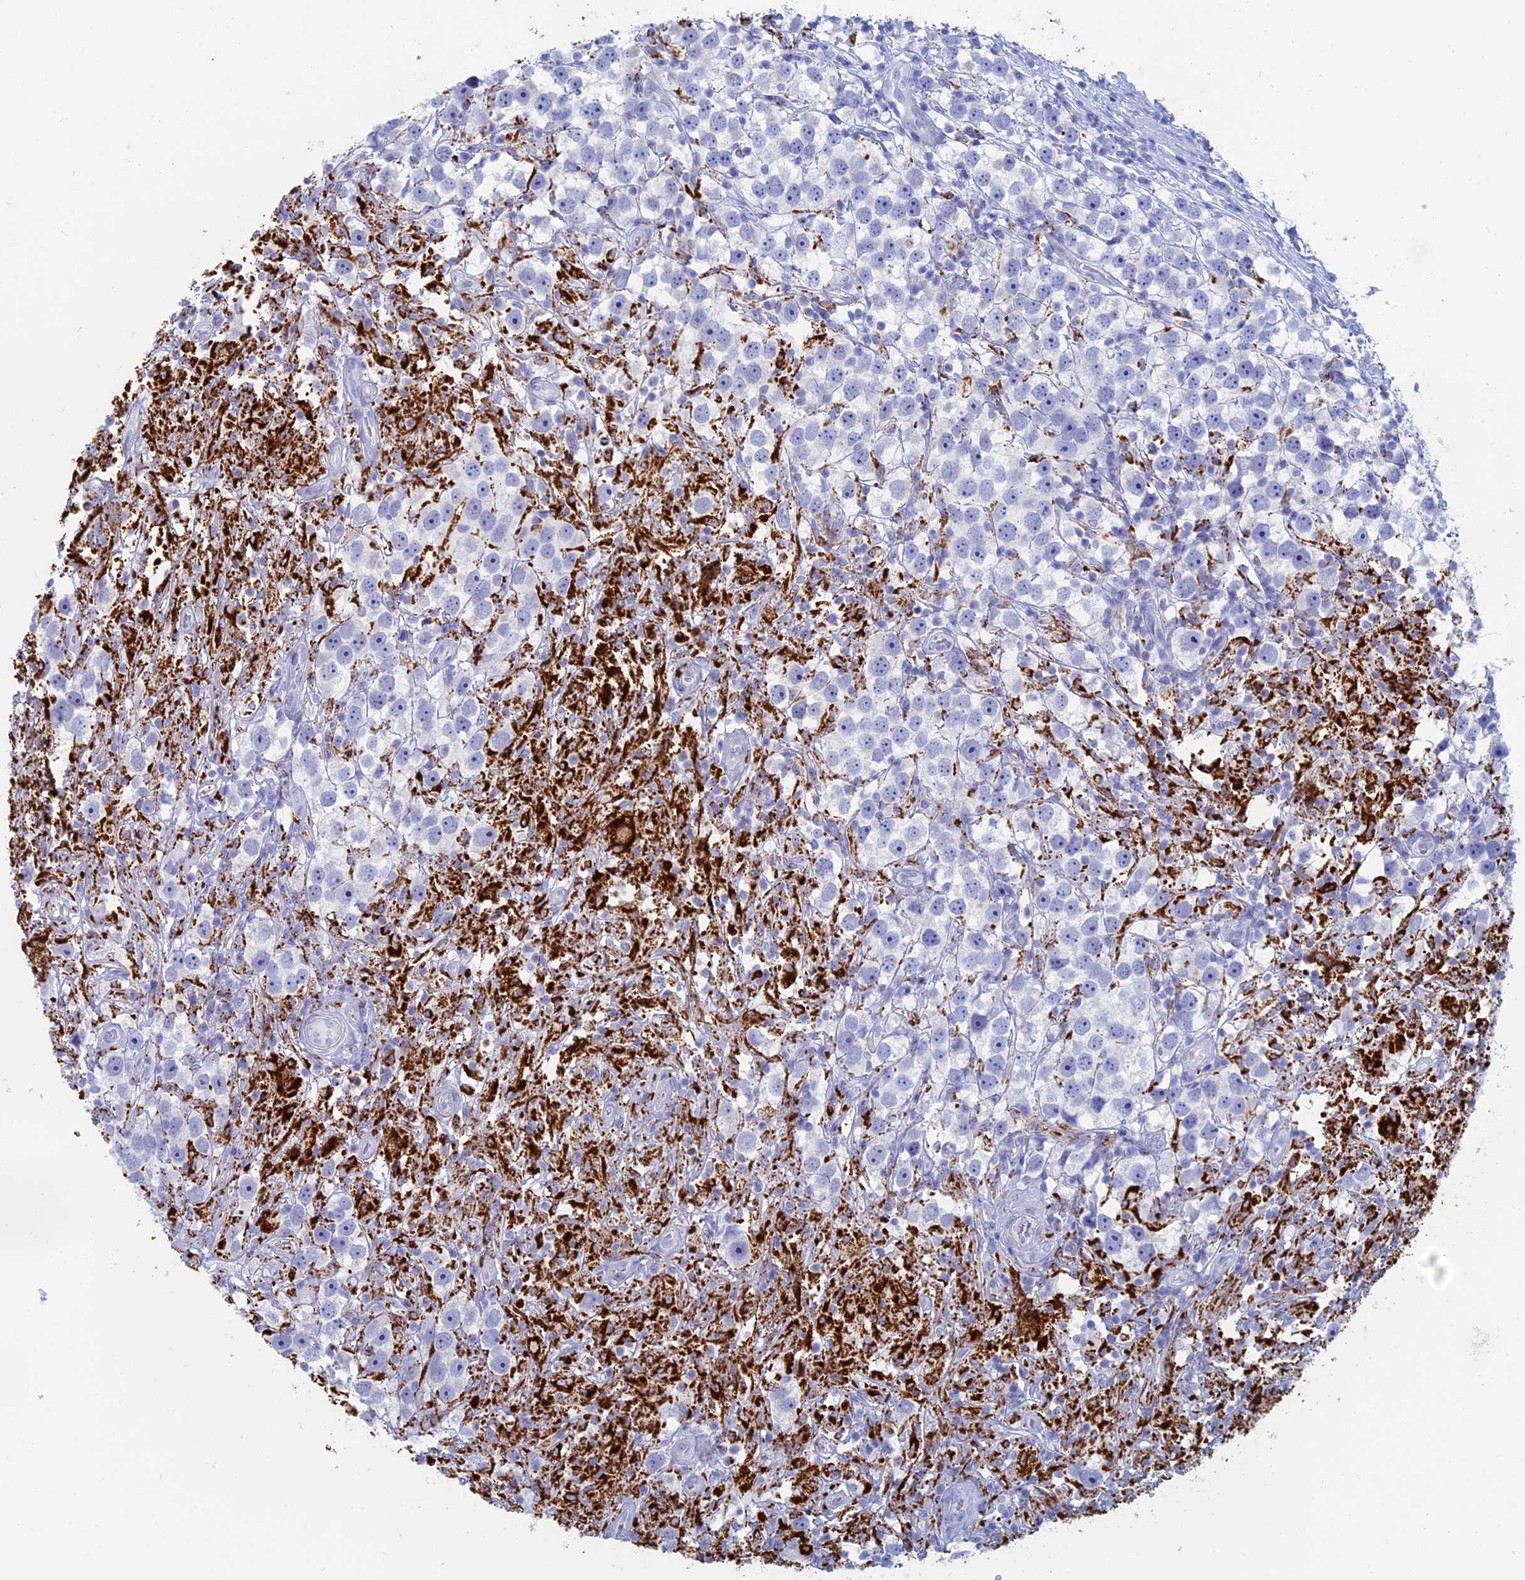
{"staining": {"intensity": "negative", "quantity": "none", "location": "none"}, "tissue": "testis cancer", "cell_type": "Tumor cells", "image_type": "cancer", "snomed": [{"axis": "morphology", "description": "Seminoma, NOS"}, {"axis": "topography", "description": "Testis"}], "caption": "This is an immunohistochemistry (IHC) micrograph of testis seminoma. There is no expression in tumor cells.", "gene": "ALMS1", "patient": {"sex": "male", "age": 49}}